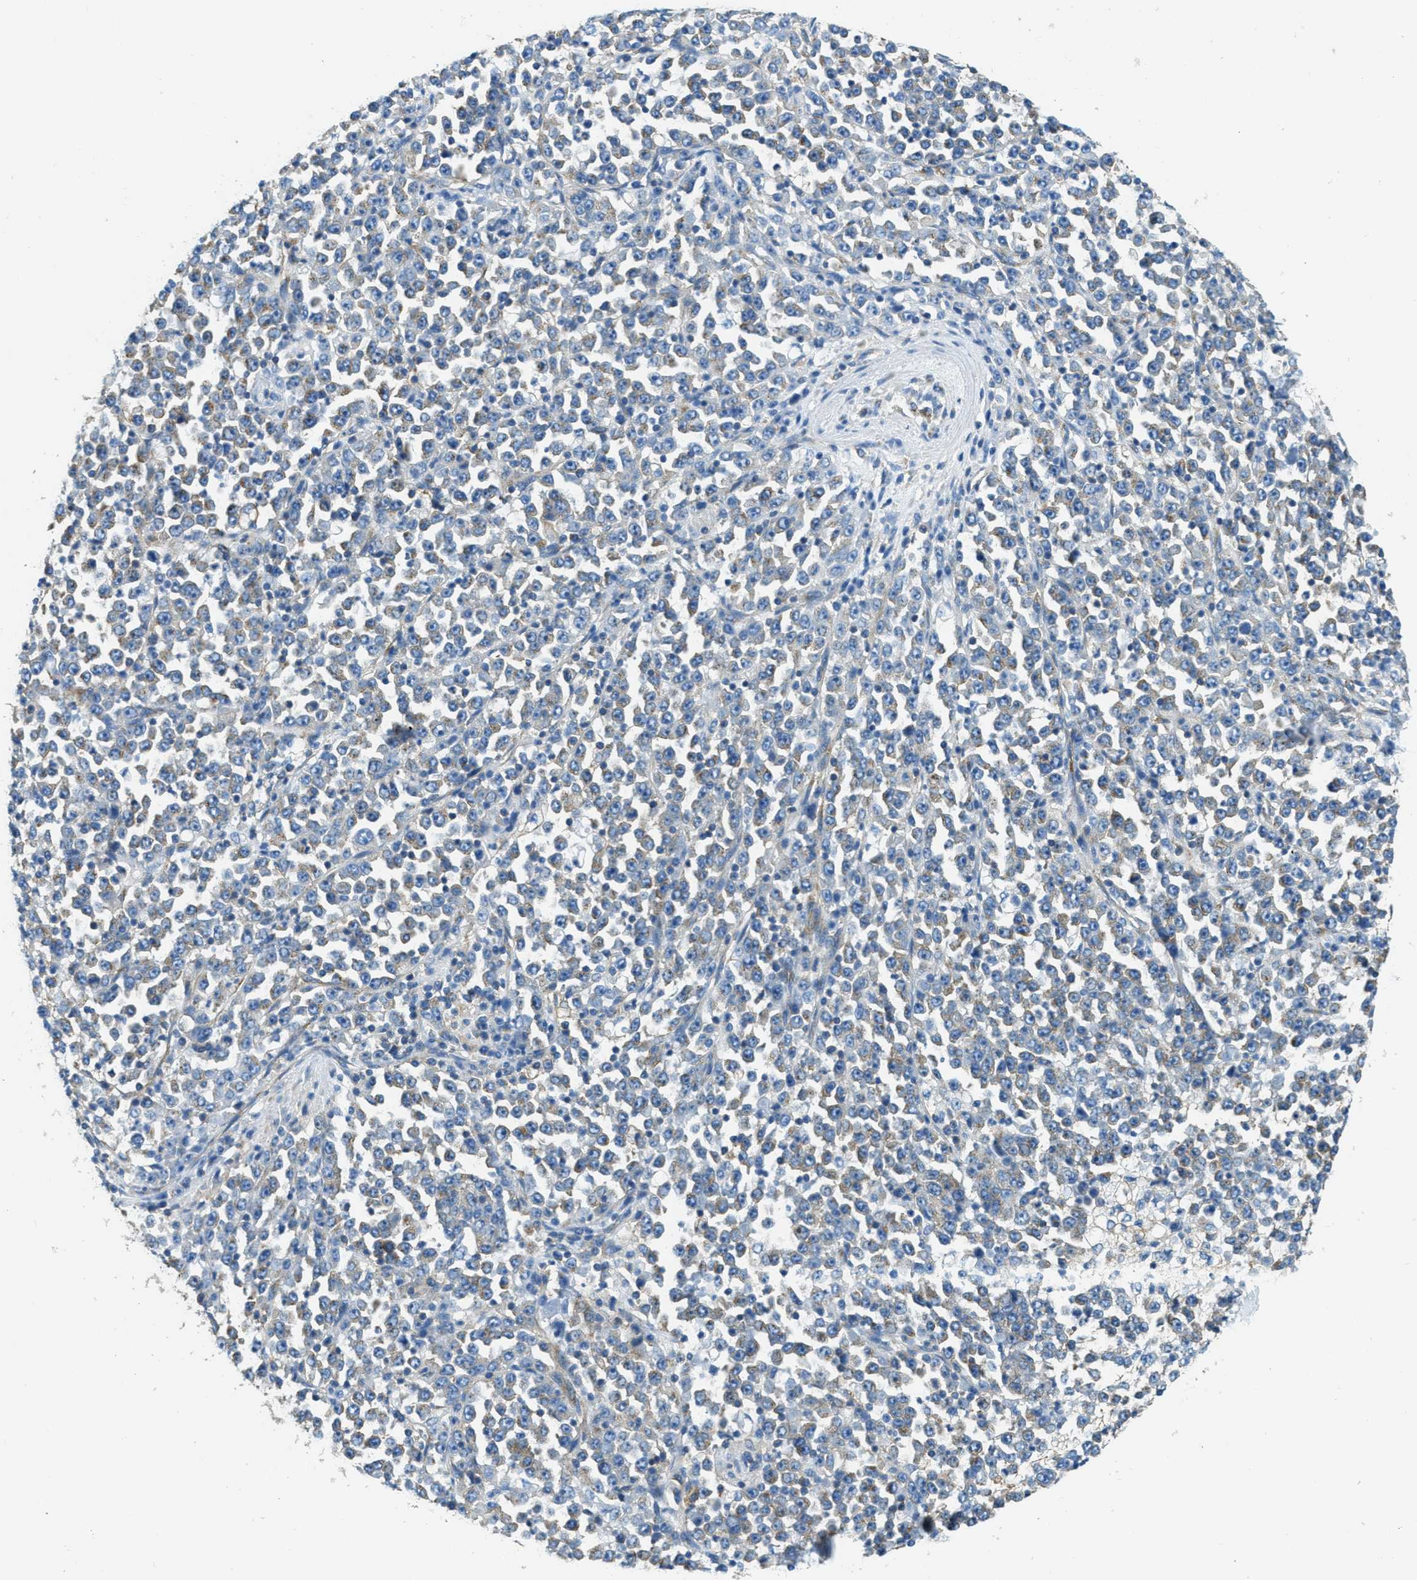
{"staining": {"intensity": "moderate", "quantity": "<25%", "location": "cytoplasmic/membranous"}, "tissue": "stomach cancer", "cell_type": "Tumor cells", "image_type": "cancer", "snomed": [{"axis": "morphology", "description": "Normal tissue, NOS"}, {"axis": "morphology", "description": "Adenocarcinoma, NOS"}, {"axis": "topography", "description": "Stomach, upper"}, {"axis": "topography", "description": "Stomach"}], "caption": "IHC (DAB (3,3'-diaminobenzidine)) staining of human stomach cancer reveals moderate cytoplasmic/membranous protein staining in approximately <25% of tumor cells. The protein is stained brown, and the nuclei are stained in blue (DAB IHC with brightfield microscopy, high magnification).", "gene": "AP2B1", "patient": {"sex": "male", "age": 59}}